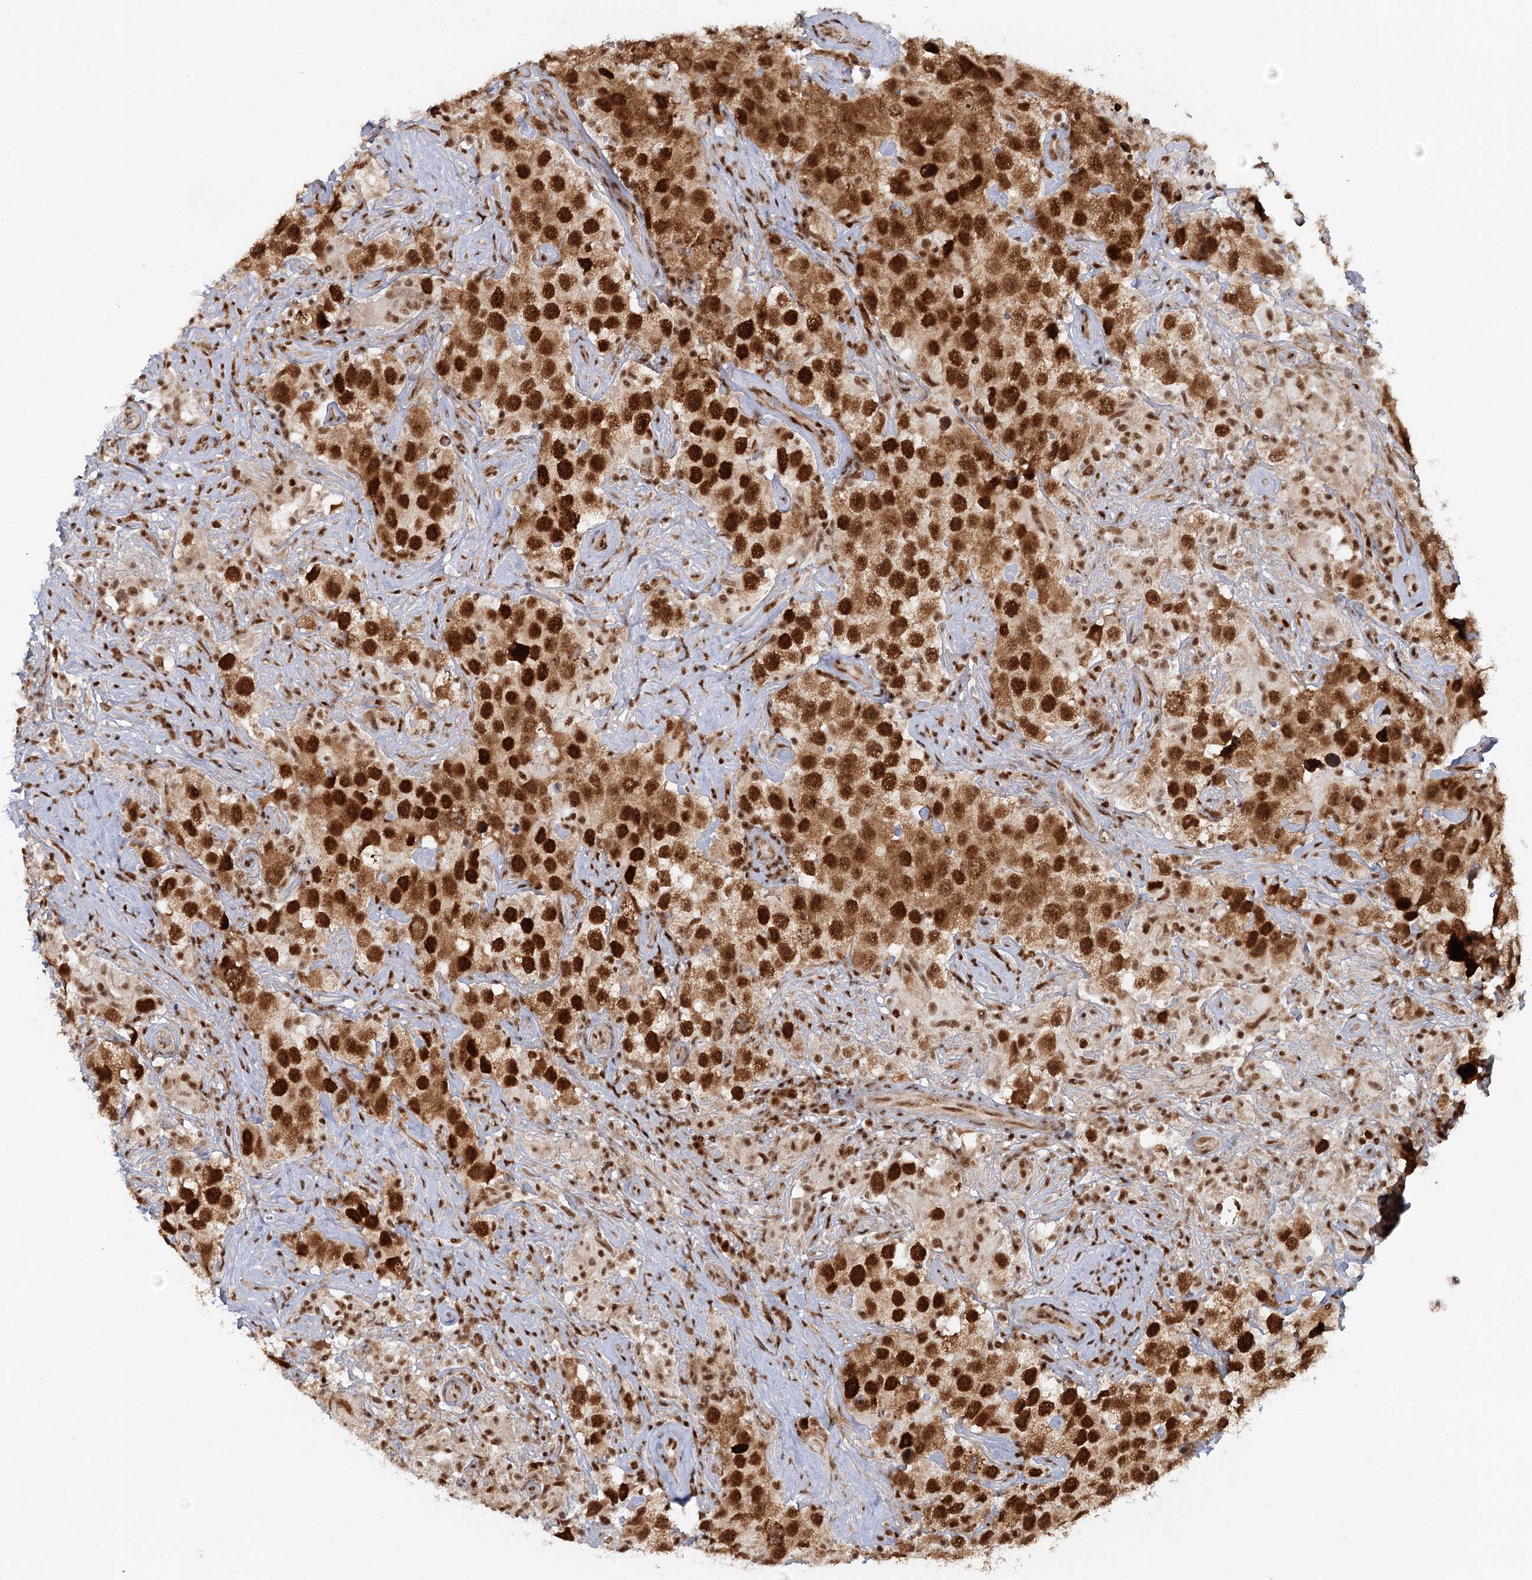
{"staining": {"intensity": "strong", "quantity": ">75%", "location": "nuclear"}, "tissue": "testis cancer", "cell_type": "Tumor cells", "image_type": "cancer", "snomed": [{"axis": "morphology", "description": "Seminoma, NOS"}, {"axis": "topography", "description": "Testis"}], "caption": "Testis cancer stained with a protein marker demonstrates strong staining in tumor cells.", "gene": "GPATCH11", "patient": {"sex": "male", "age": 49}}